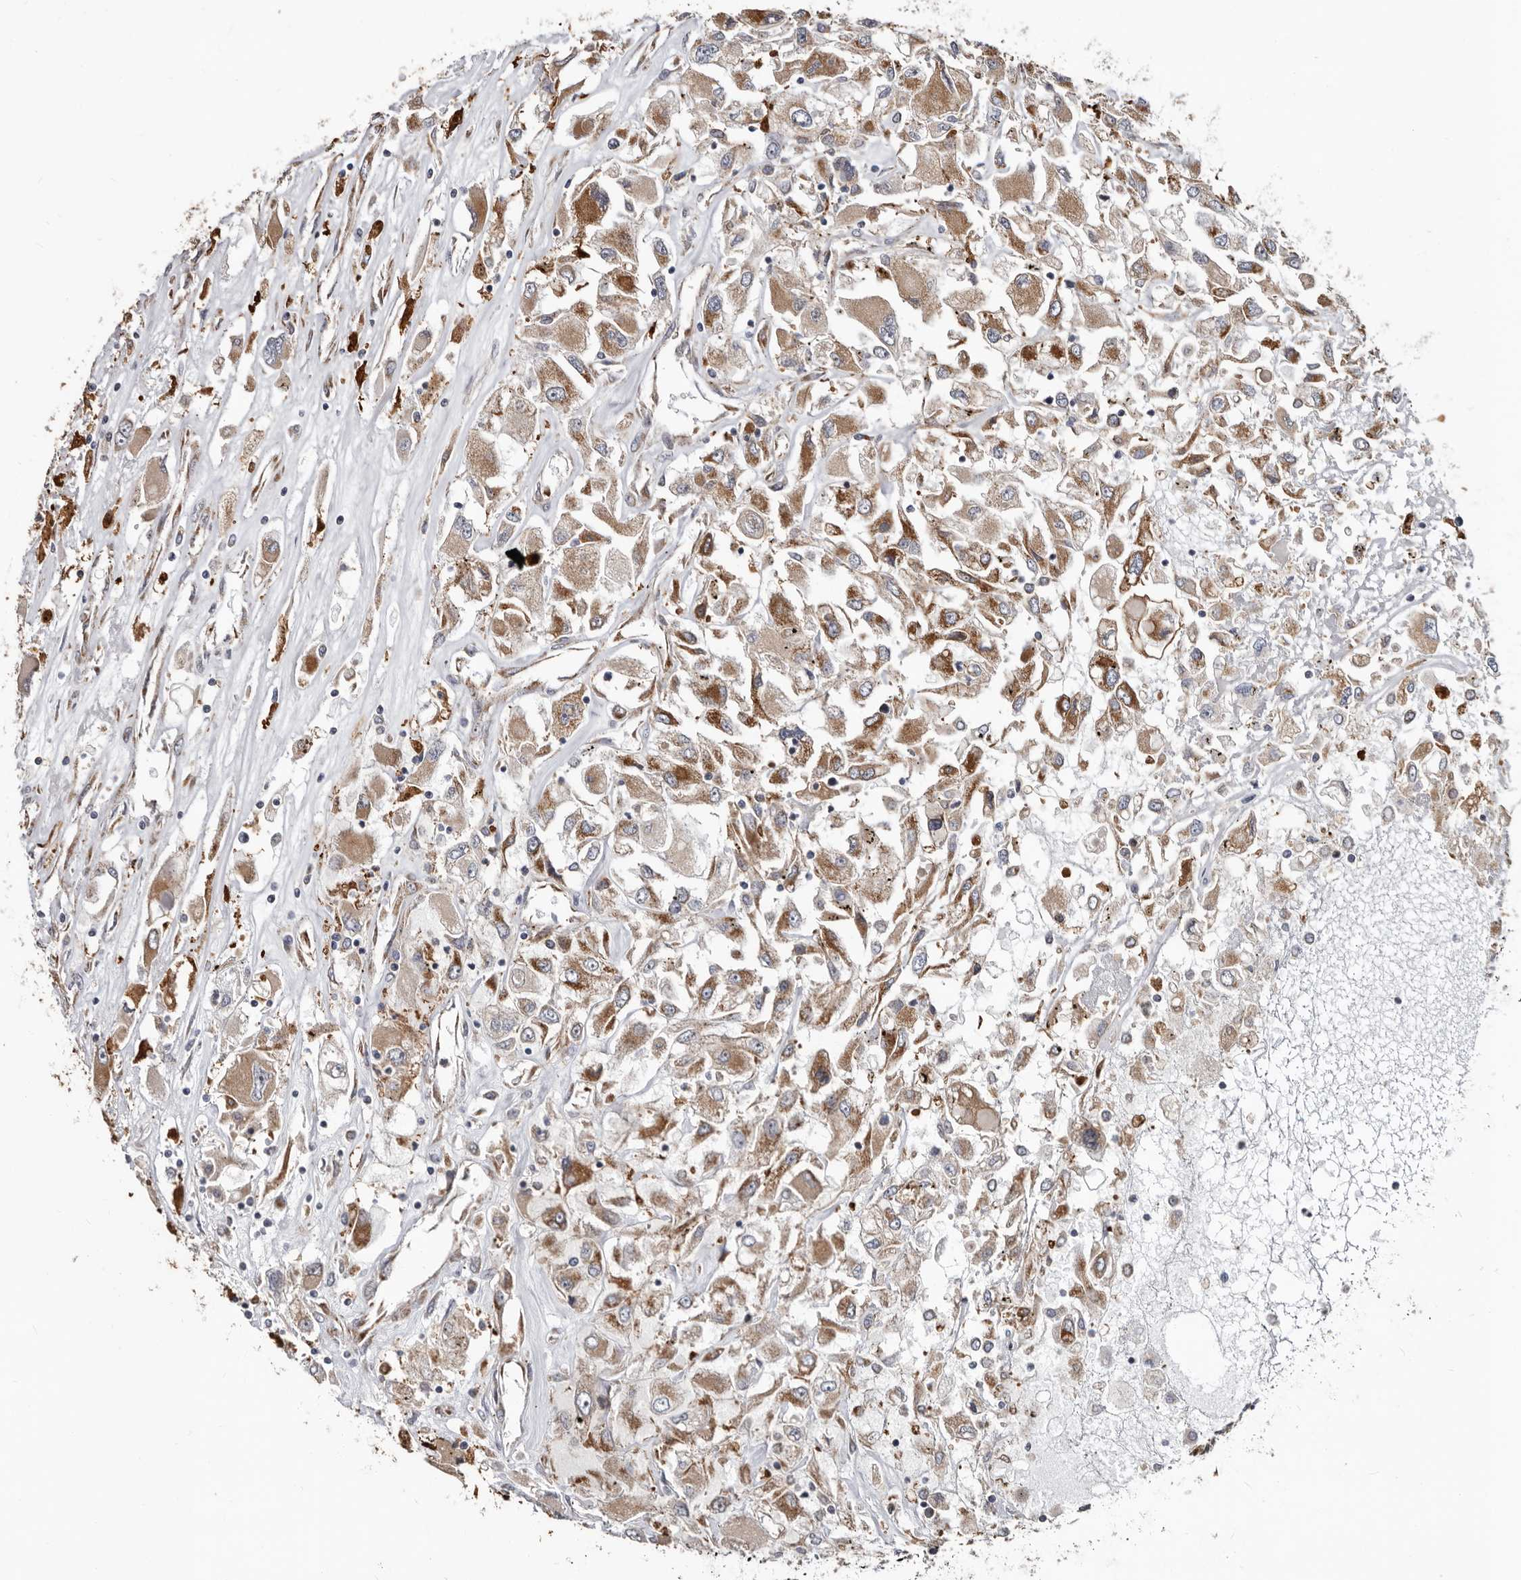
{"staining": {"intensity": "moderate", "quantity": ">75%", "location": "cytoplasmic/membranous"}, "tissue": "renal cancer", "cell_type": "Tumor cells", "image_type": "cancer", "snomed": [{"axis": "morphology", "description": "Adenocarcinoma, NOS"}, {"axis": "topography", "description": "Kidney"}], "caption": "An IHC photomicrograph of neoplastic tissue is shown. Protein staining in brown labels moderate cytoplasmic/membranous positivity in renal adenocarcinoma within tumor cells.", "gene": "MRPL18", "patient": {"sex": "female", "age": 52}}